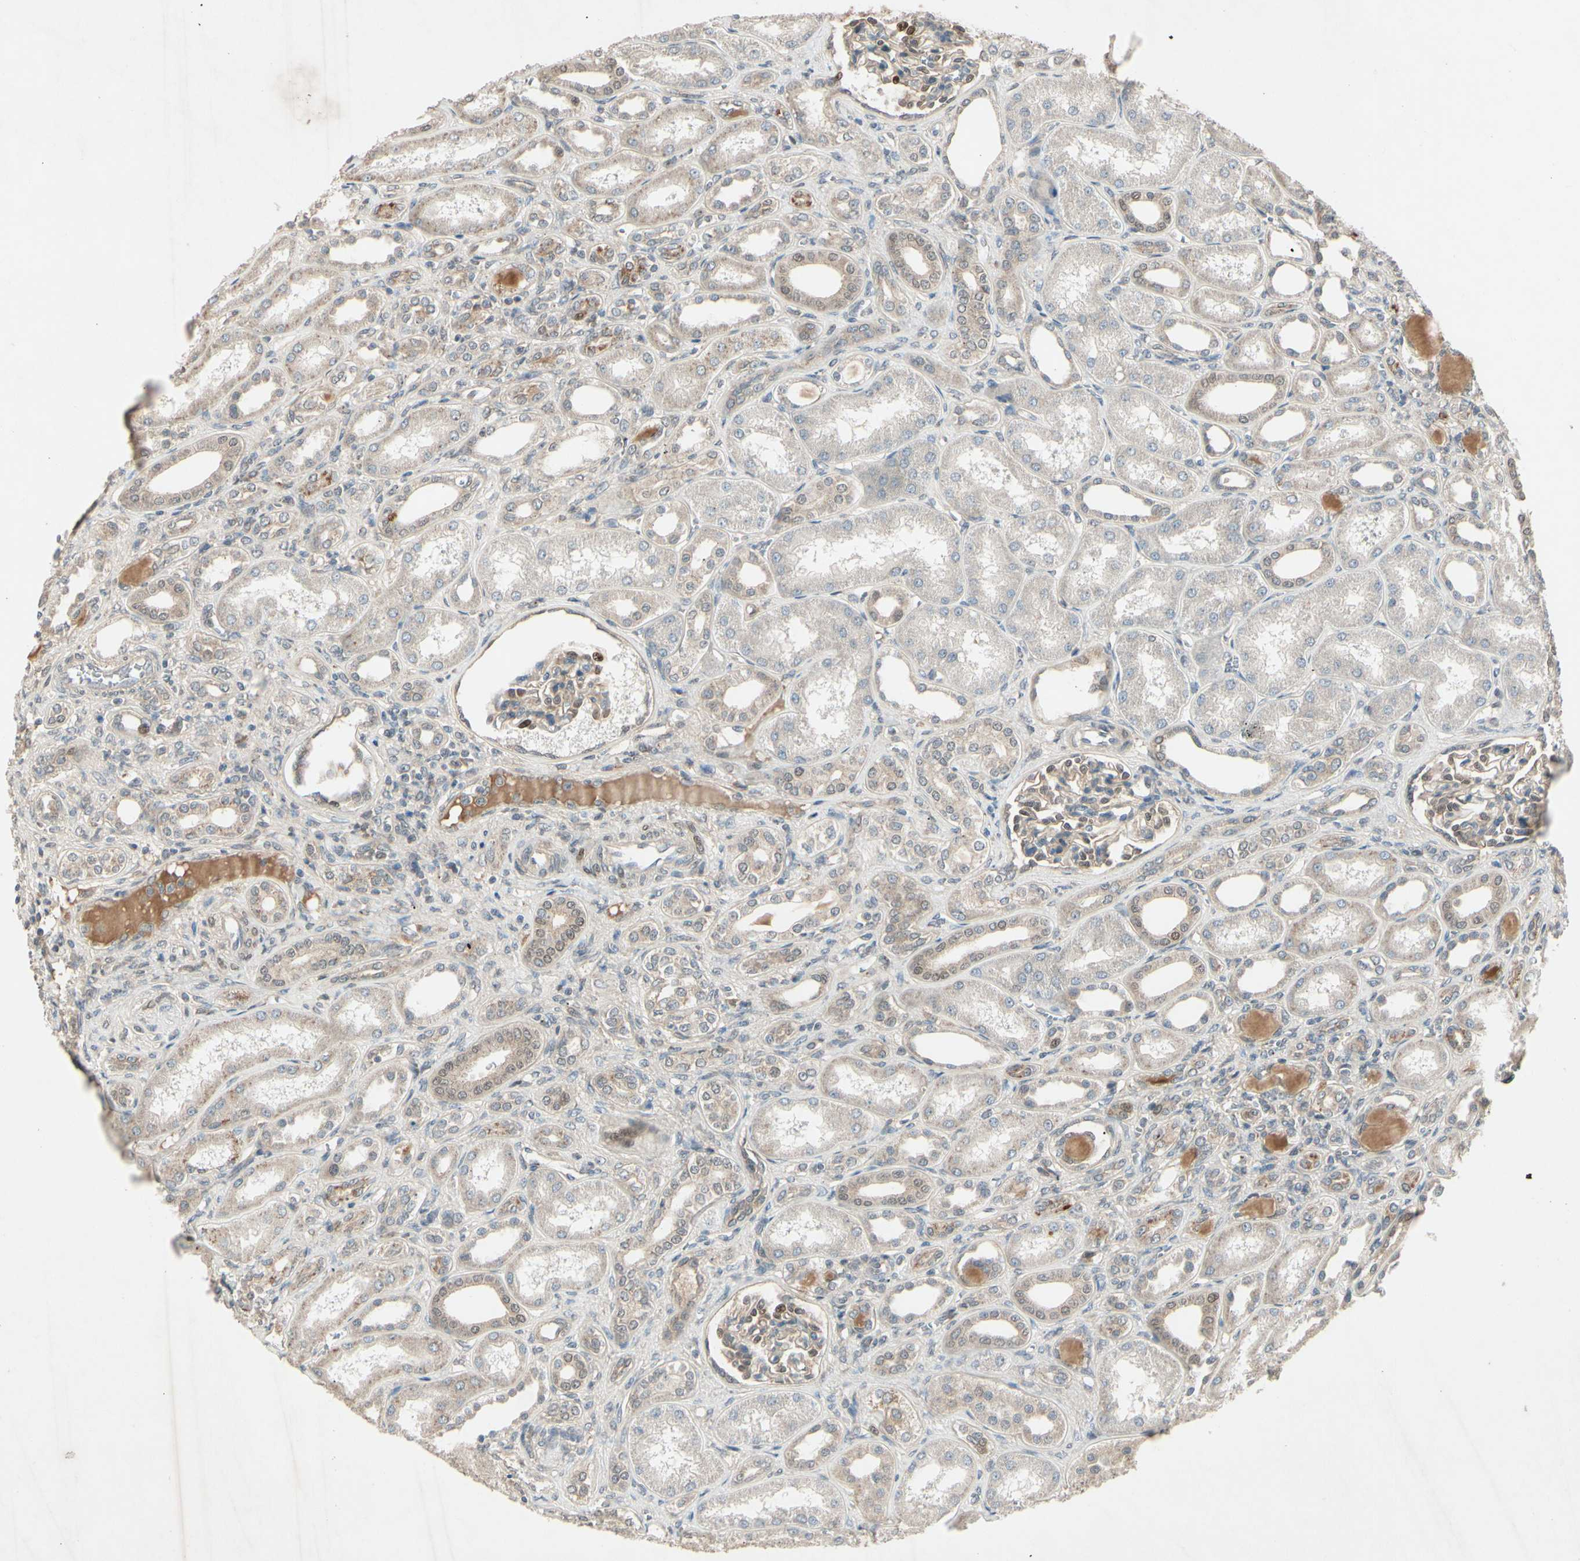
{"staining": {"intensity": "moderate", "quantity": "<25%", "location": "cytoplasmic/membranous"}, "tissue": "kidney", "cell_type": "Cells in glomeruli", "image_type": "normal", "snomed": [{"axis": "morphology", "description": "Normal tissue, NOS"}, {"axis": "topography", "description": "Kidney"}], "caption": "Immunohistochemistry (IHC) (DAB) staining of benign human kidney exhibits moderate cytoplasmic/membranous protein staining in approximately <25% of cells in glomeruli. (Stains: DAB (3,3'-diaminobenzidine) in brown, nuclei in blue, Microscopy: brightfield microscopy at high magnification).", "gene": "FHDC1", "patient": {"sex": "male", "age": 7}}